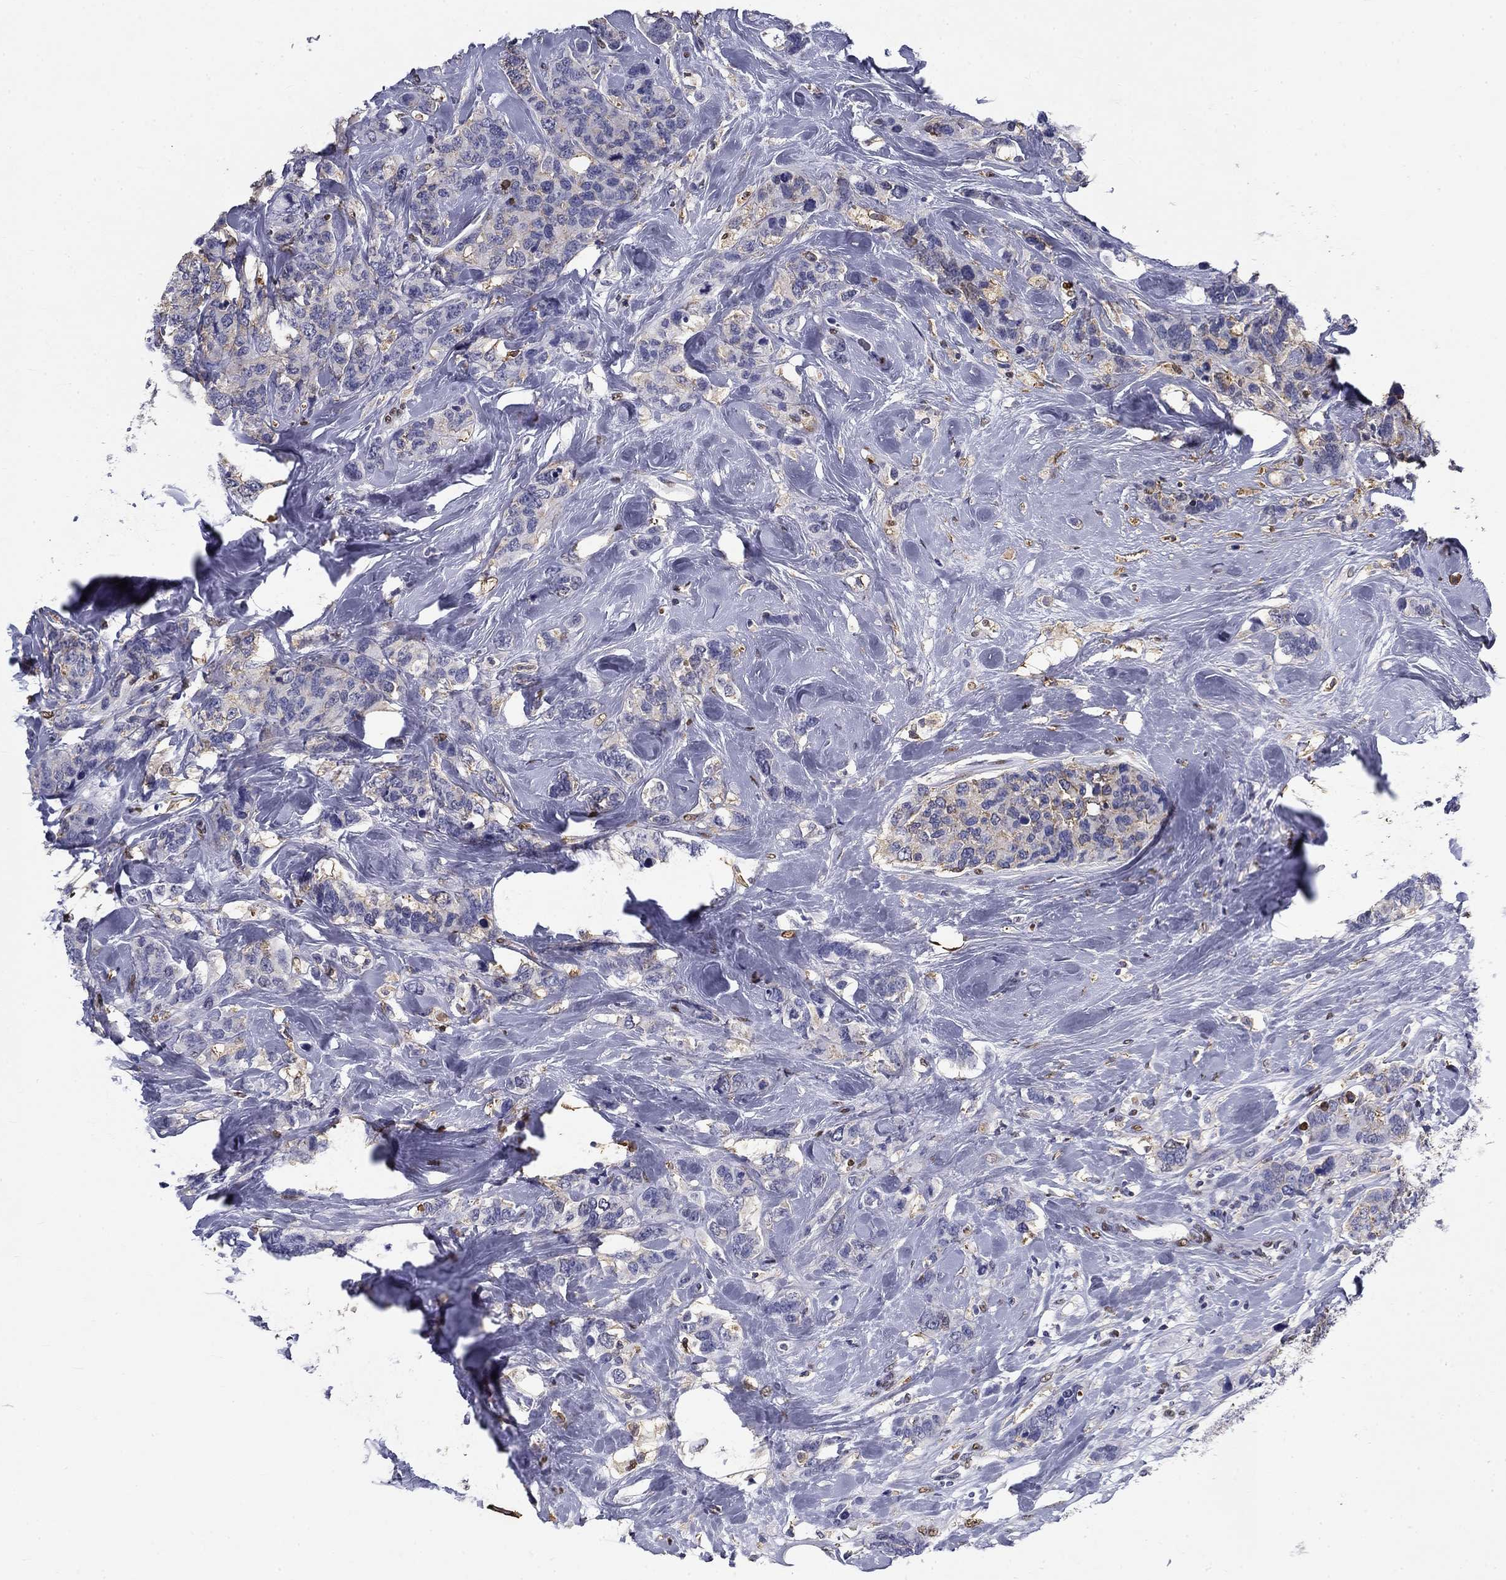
{"staining": {"intensity": "negative", "quantity": "none", "location": "none"}, "tissue": "breast cancer", "cell_type": "Tumor cells", "image_type": "cancer", "snomed": [{"axis": "morphology", "description": "Lobular carcinoma"}, {"axis": "topography", "description": "Breast"}], "caption": "IHC micrograph of neoplastic tissue: human breast lobular carcinoma stained with DAB shows no significant protein expression in tumor cells.", "gene": "IGSF8", "patient": {"sex": "female", "age": 59}}